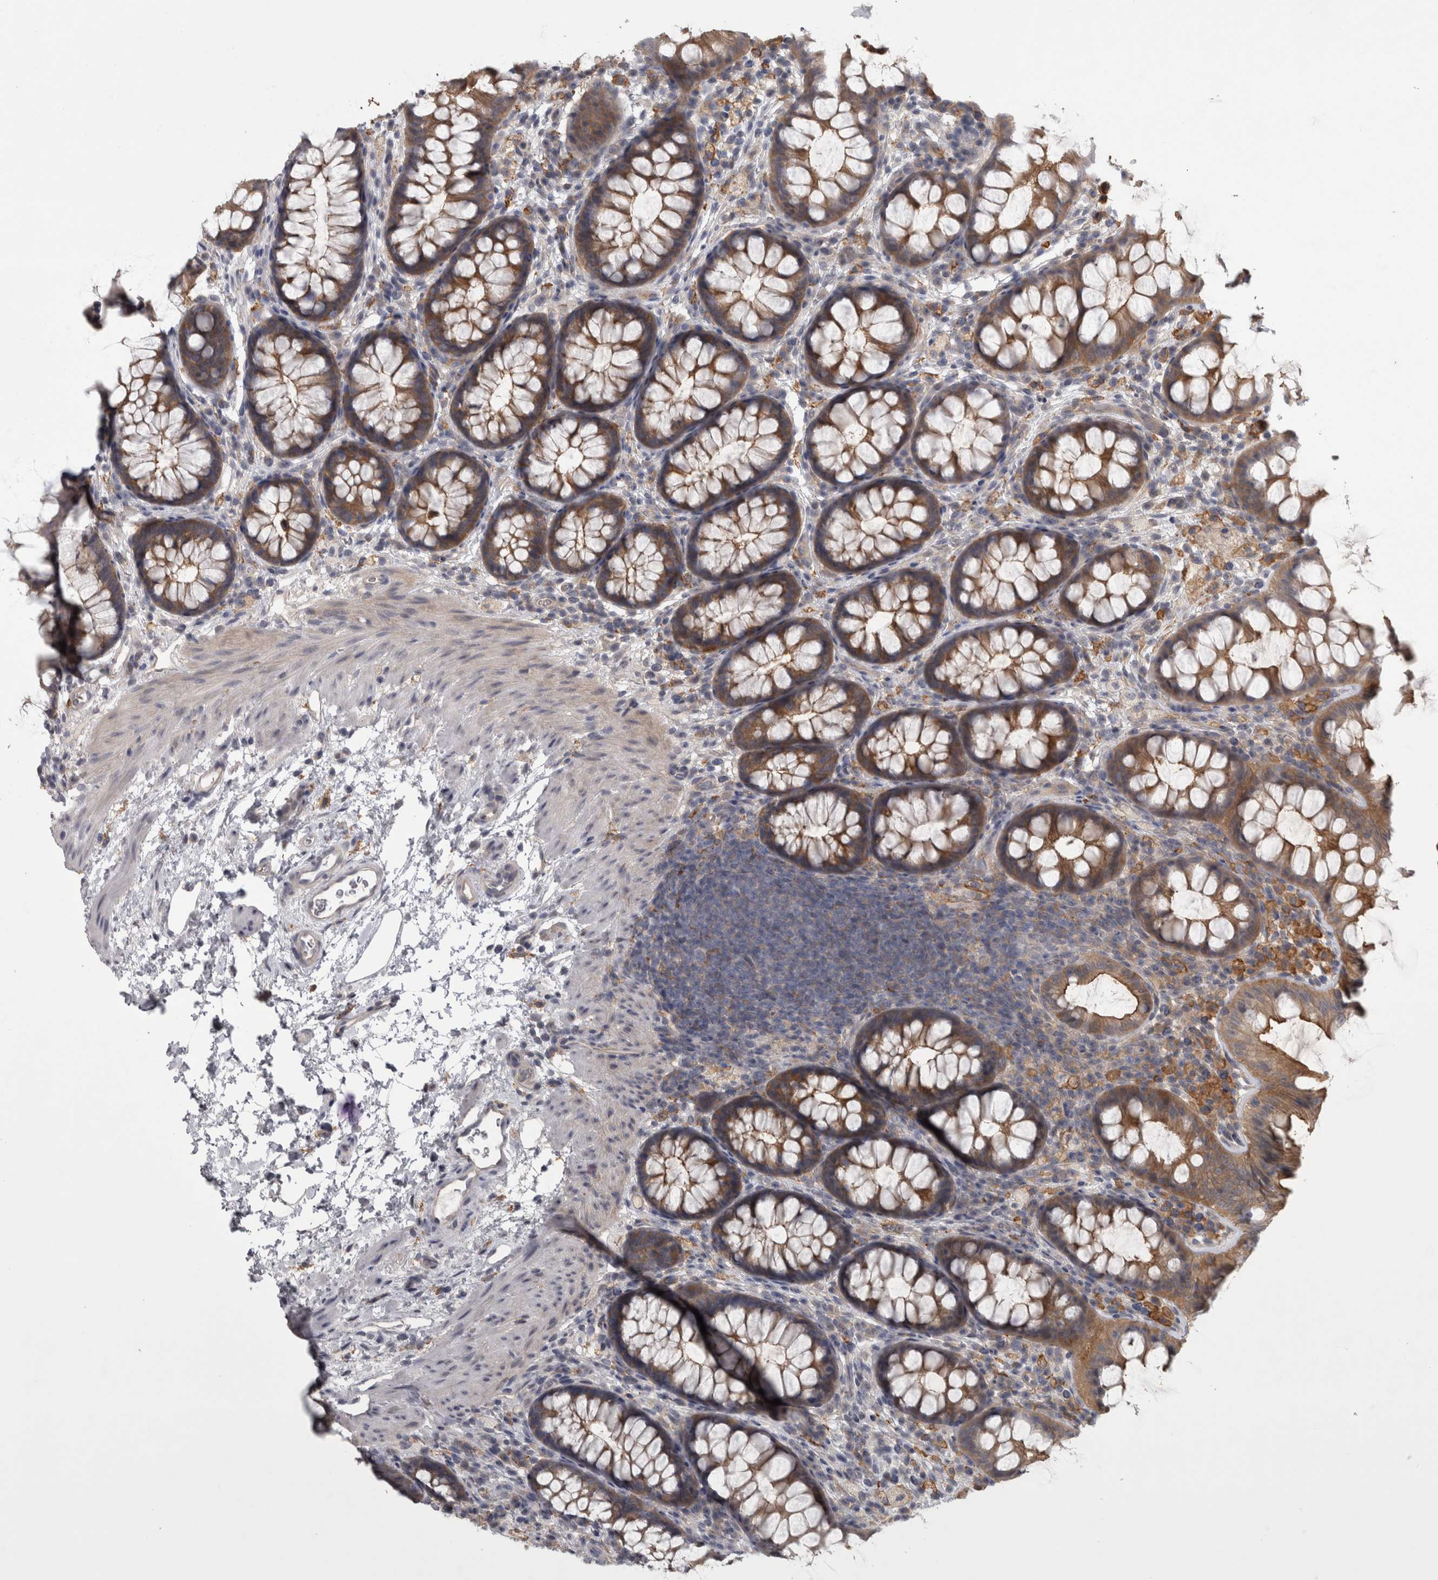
{"staining": {"intensity": "negative", "quantity": "none", "location": "none"}, "tissue": "colon", "cell_type": "Endothelial cells", "image_type": "normal", "snomed": [{"axis": "morphology", "description": "Normal tissue, NOS"}, {"axis": "topography", "description": "Colon"}], "caption": "DAB immunohistochemical staining of unremarkable human colon exhibits no significant expression in endothelial cells. The staining is performed using DAB brown chromogen with nuclei counter-stained in using hematoxylin.", "gene": "PRKCI", "patient": {"sex": "female", "age": 62}}